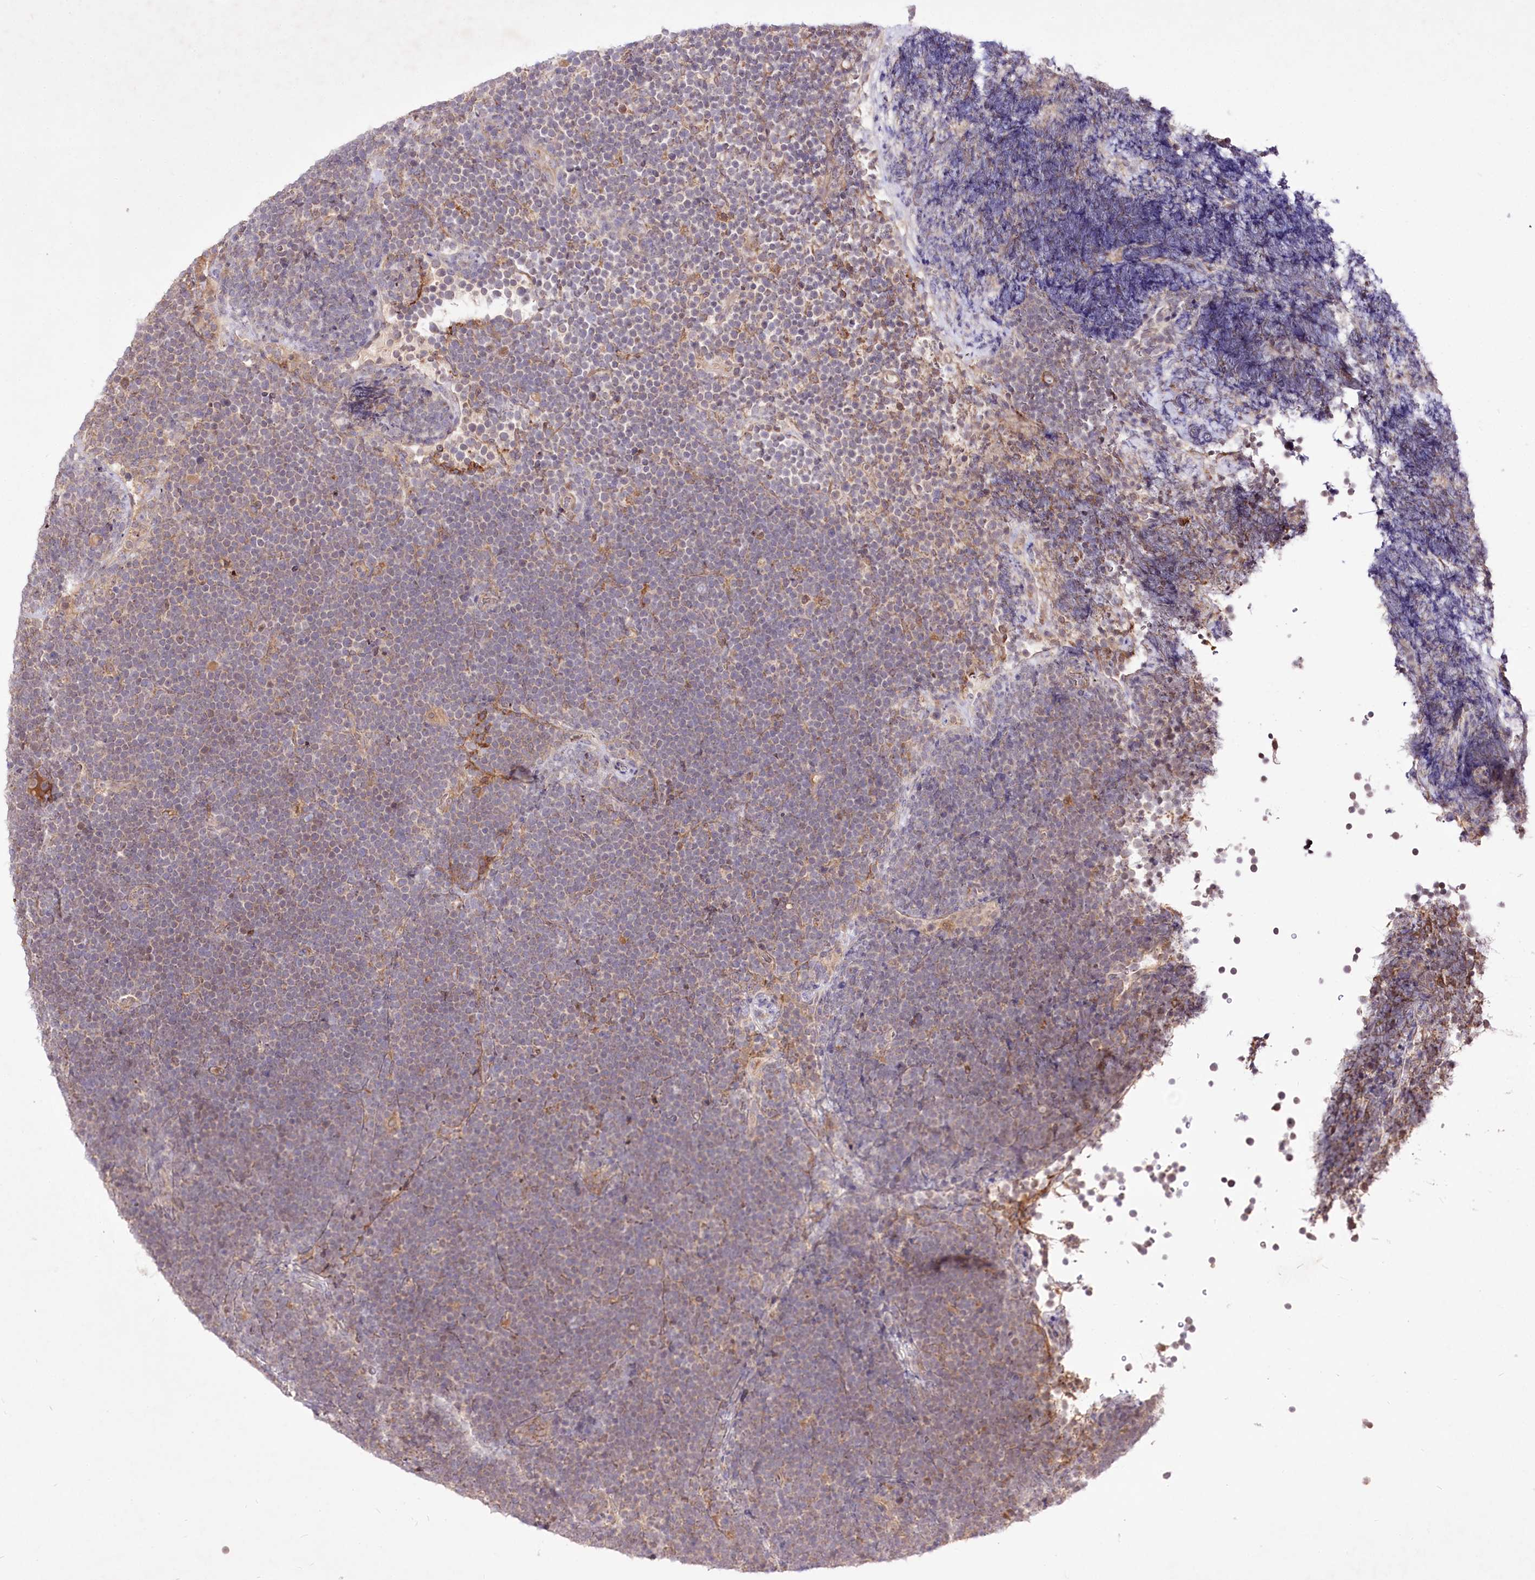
{"staining": {"intensity": "negative", "quantity": "none", "location": "none"}, "tissue": "lymphoma", "cell_type": "Tumor cells", "image_type": "cancer", "snomed": [{"axis": "morphology", "description": "Malignant lymphoma, non-Hodgkin's type, High grade"}, {"axis": "topography", "description": "Lymph node"}], "caption": "High magnification brightfield microscopy of high-grade malignant lymphoma, non-Hodgkin's type stained with DAB (brown) and counterstained with hematoxylin (blue): tumor cells show no significant expression.", "gene": "HELT", "patient": {"sex": "male", "age": 13}}